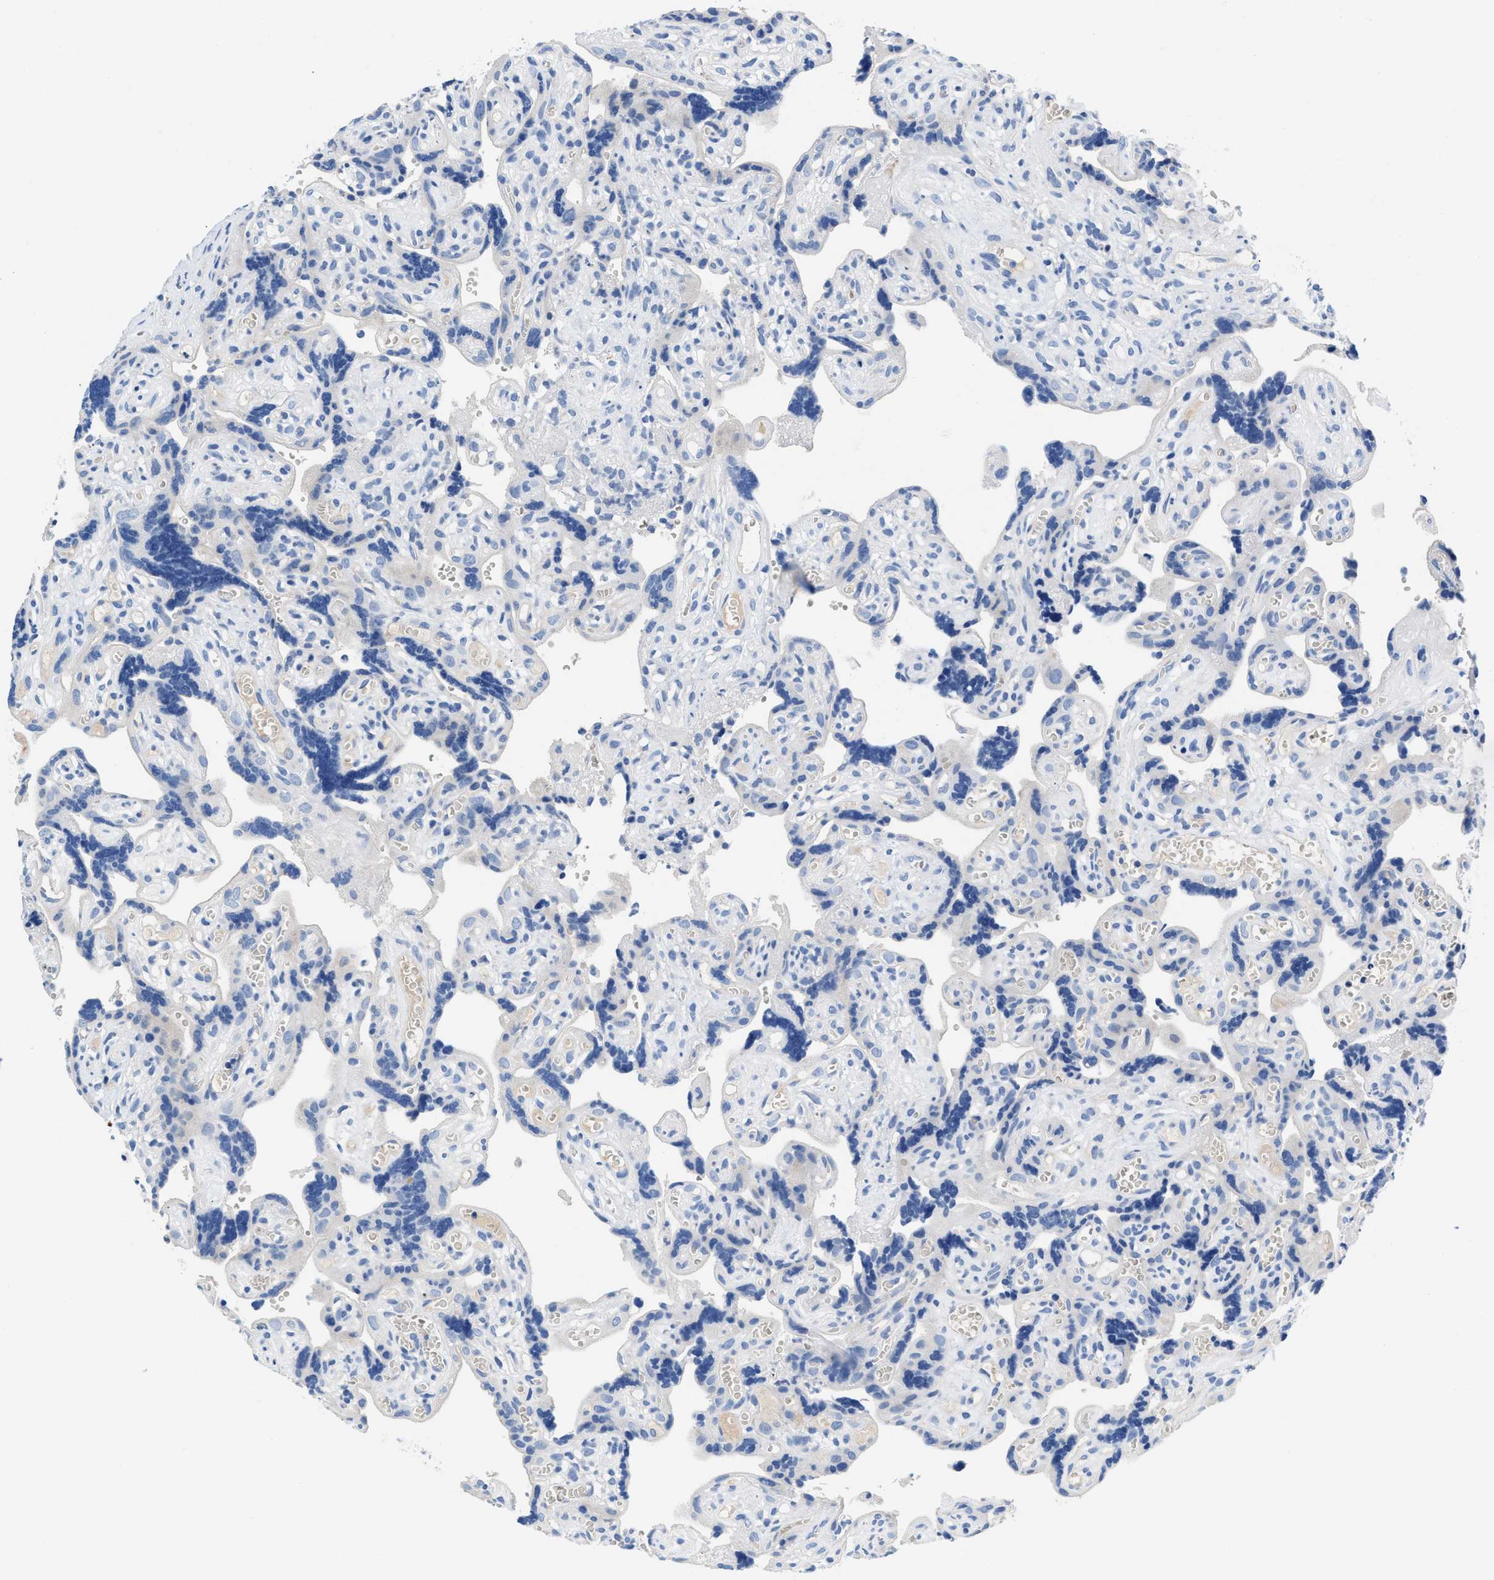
{"staining": {"intensity": "negative", "quantity": "none", "location": "none"}, "tissue": "placenta", "cell_type": "Decidual cells", "image_type": "normal", "snomed": [{"axis": "morphology", "description": "Normal tissue, NOS"}, {"axis": "topography", "description": "Placenta"}], "caption": "Decidual cells show no significant protein positivity in normal placenta. Brightfield microscopy of IHC stained with DAB (brown) and hematoxylin (blue), captured at high magnification.", "gene": "SLFN13", "patient": {"sex": "female", "age": 30}}